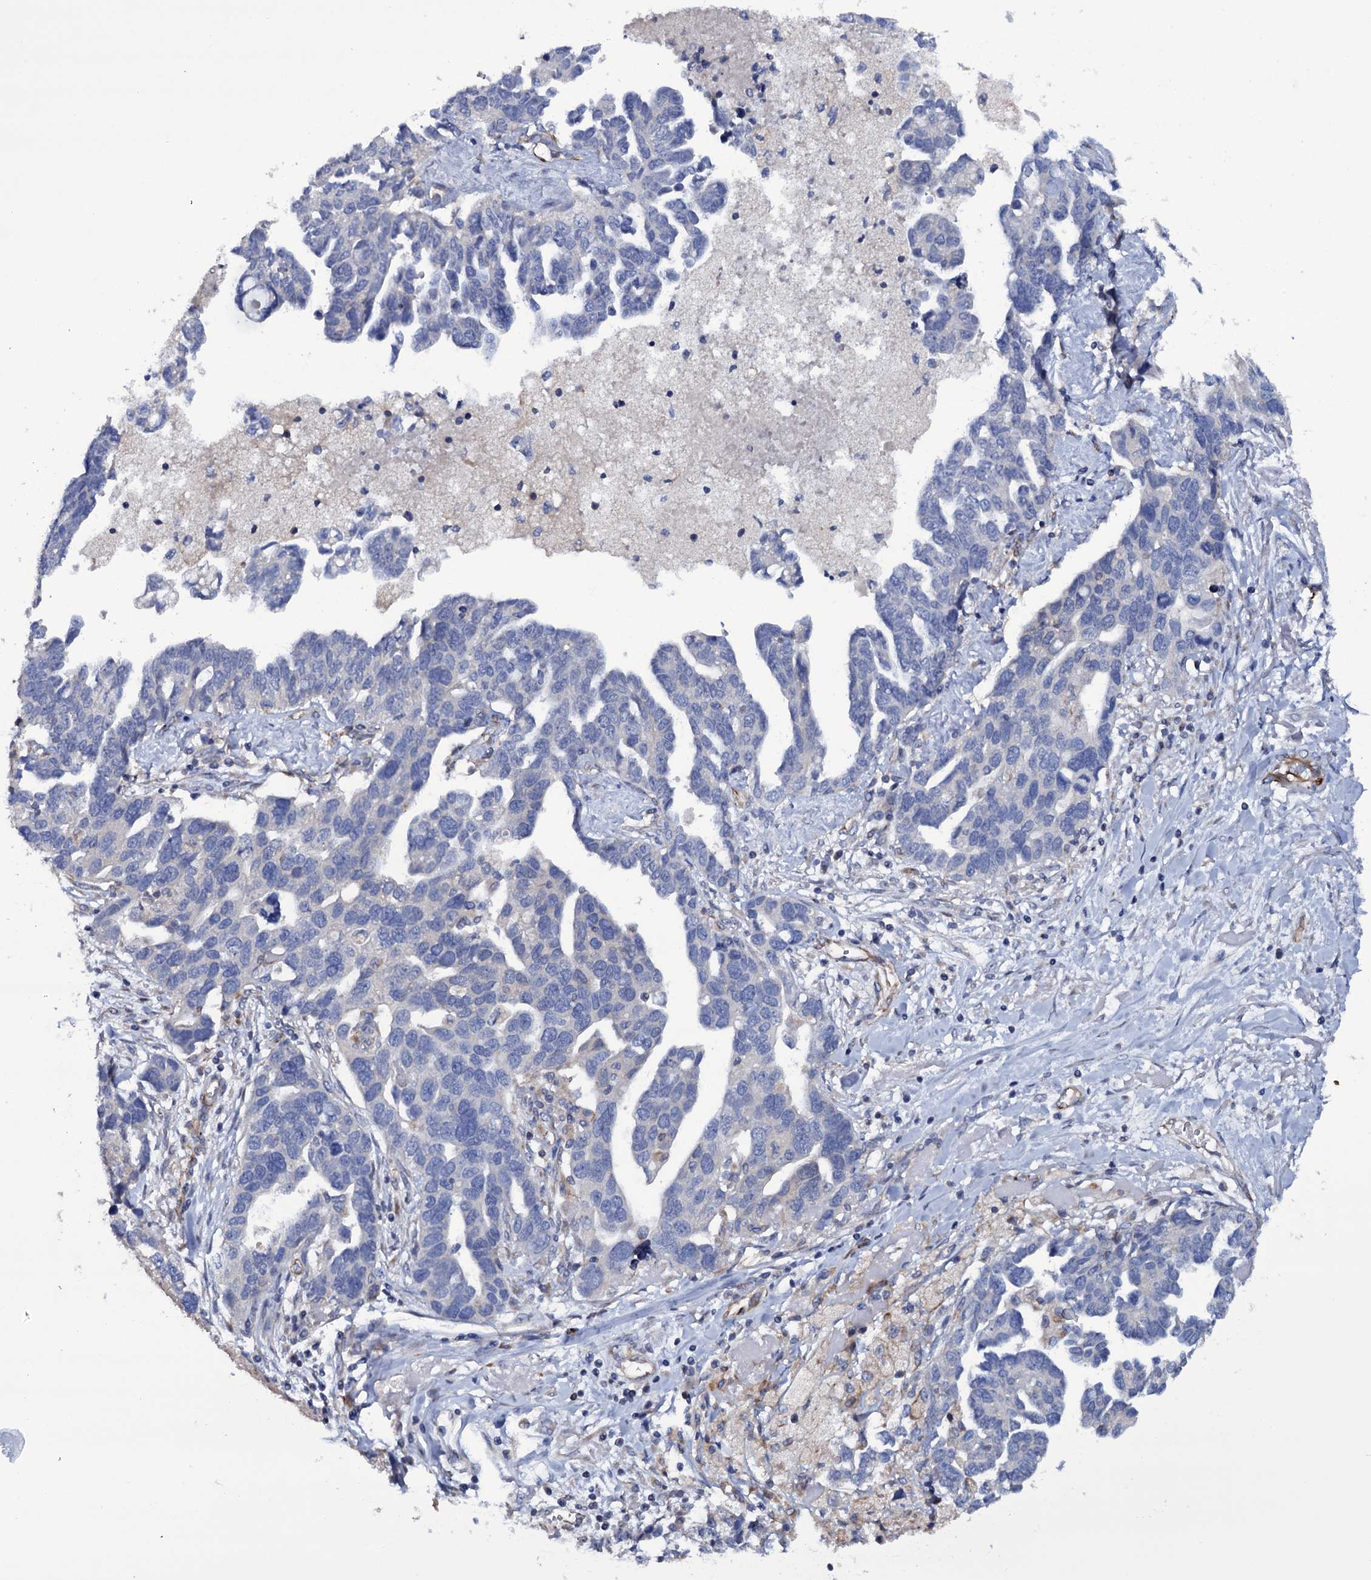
{"staining": {"intensity": "negative", "quantity": "none", "location": "none"}, "tissue": "ovarian cancer", "cell_type": "Tumor cells", "image_type": "cancer", "snomed": [{"axis": "morphology", "description": "Cystadenocarcinoma, serous, NOS"}, {"axis": "topography", "description": "Ovary"}], "caption": "A photomicrograph of ovarian cancer stained for a protein shows no brown staining in tumor cells.", "gene": "BCL2L14", "patient": {"sex": "female", "age": 54}}